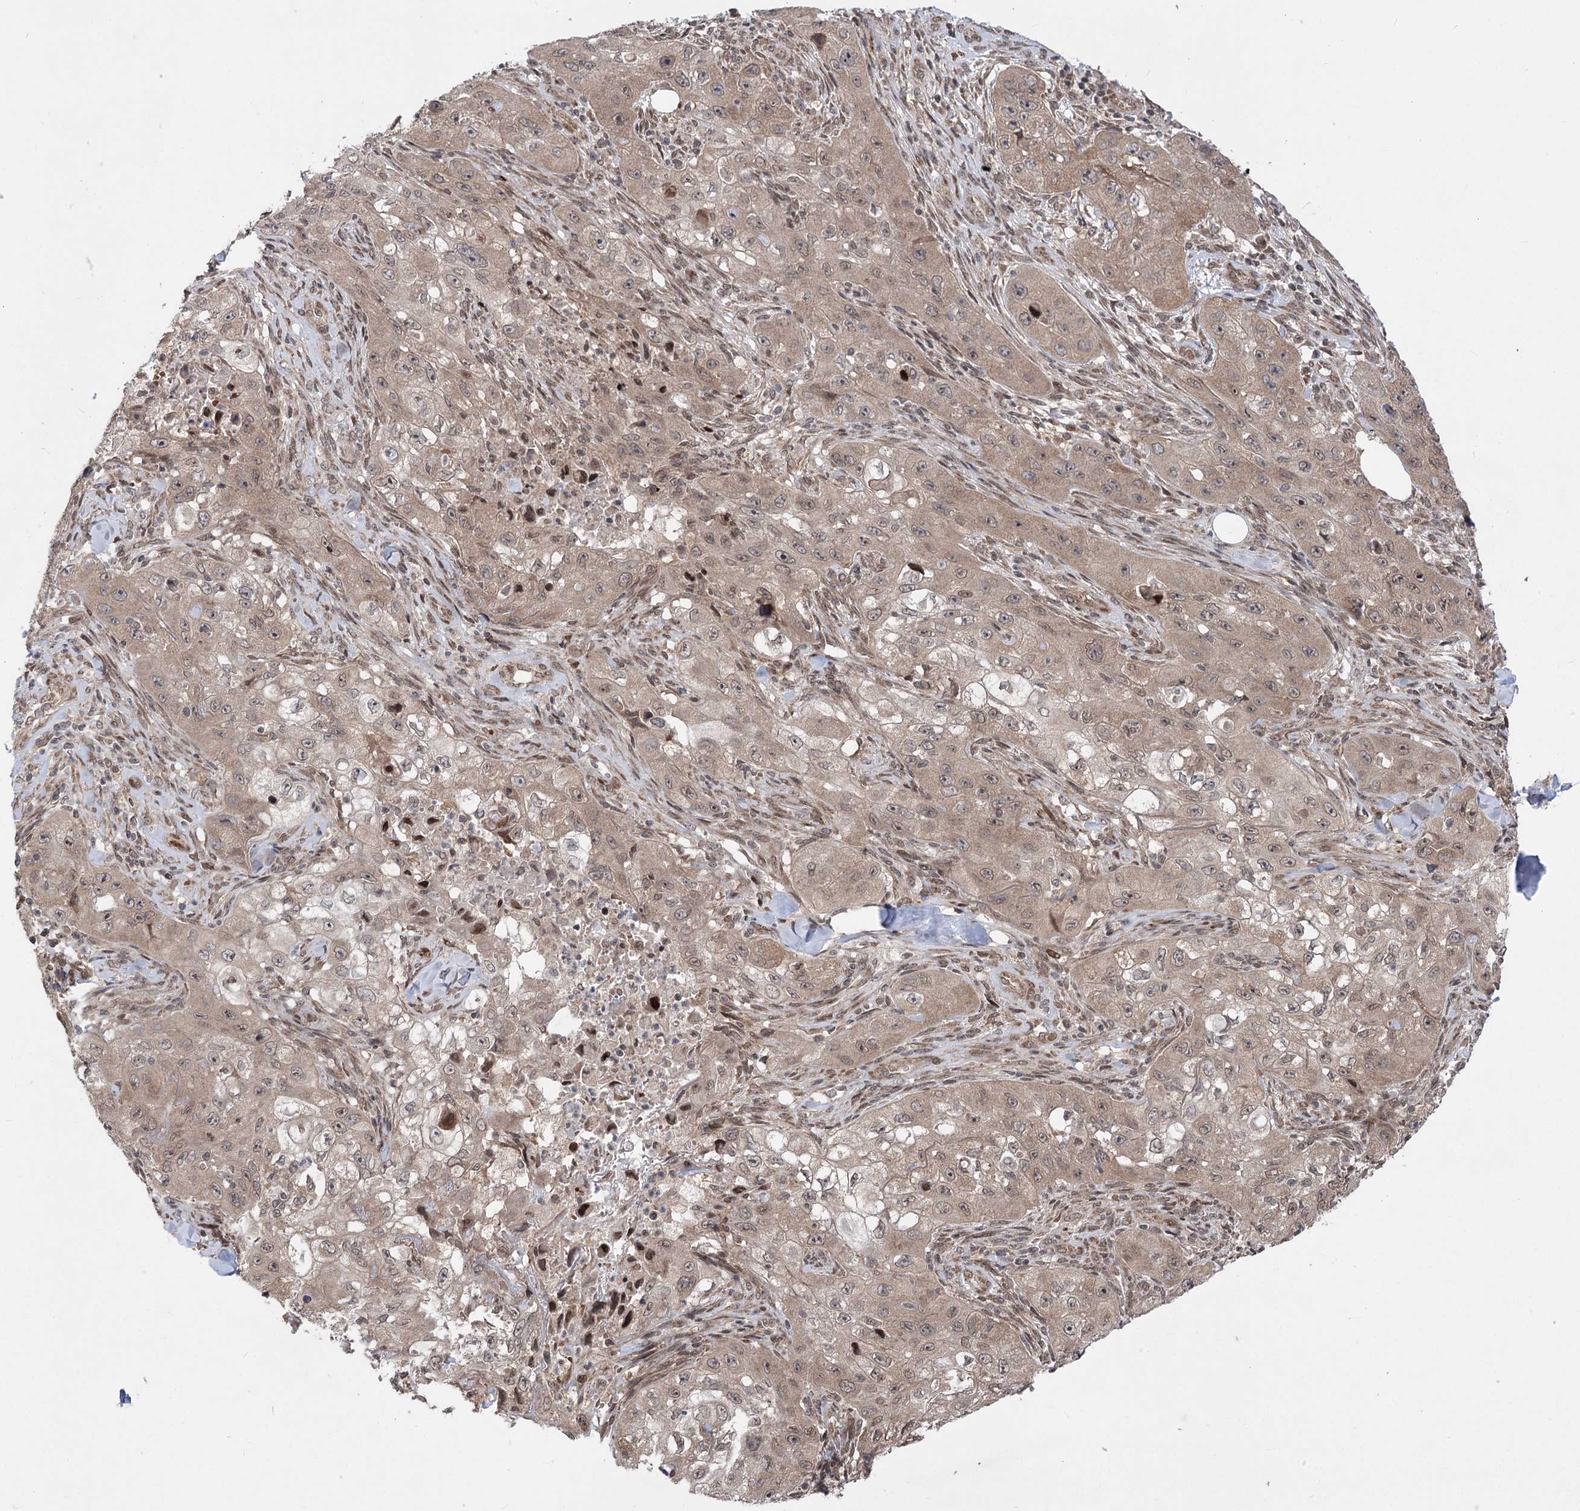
{"staining": {"intensity": "weak", "quantity": ">75%", "location": "cytoplasmic/membranous"}, "tissue": "skin cancer", "cell_type": "Tumor cells", "image_type": "cancer", "snomed": [{"axis": "morphology", "description": "Squamous cell carcinoma, NOS"}, {"axis": "topography", "description": "Skin"}, {"axis": "topography", "description": "Subcutis"}], "caption": "Protein expression analysis of squamous cell carcinoma (skin) exhibits weak cytoplasmic/membranous positivity in about >75% of tumor cells.", "gene": "TENM2", "patient": {"sex": "male", "age": 73}}